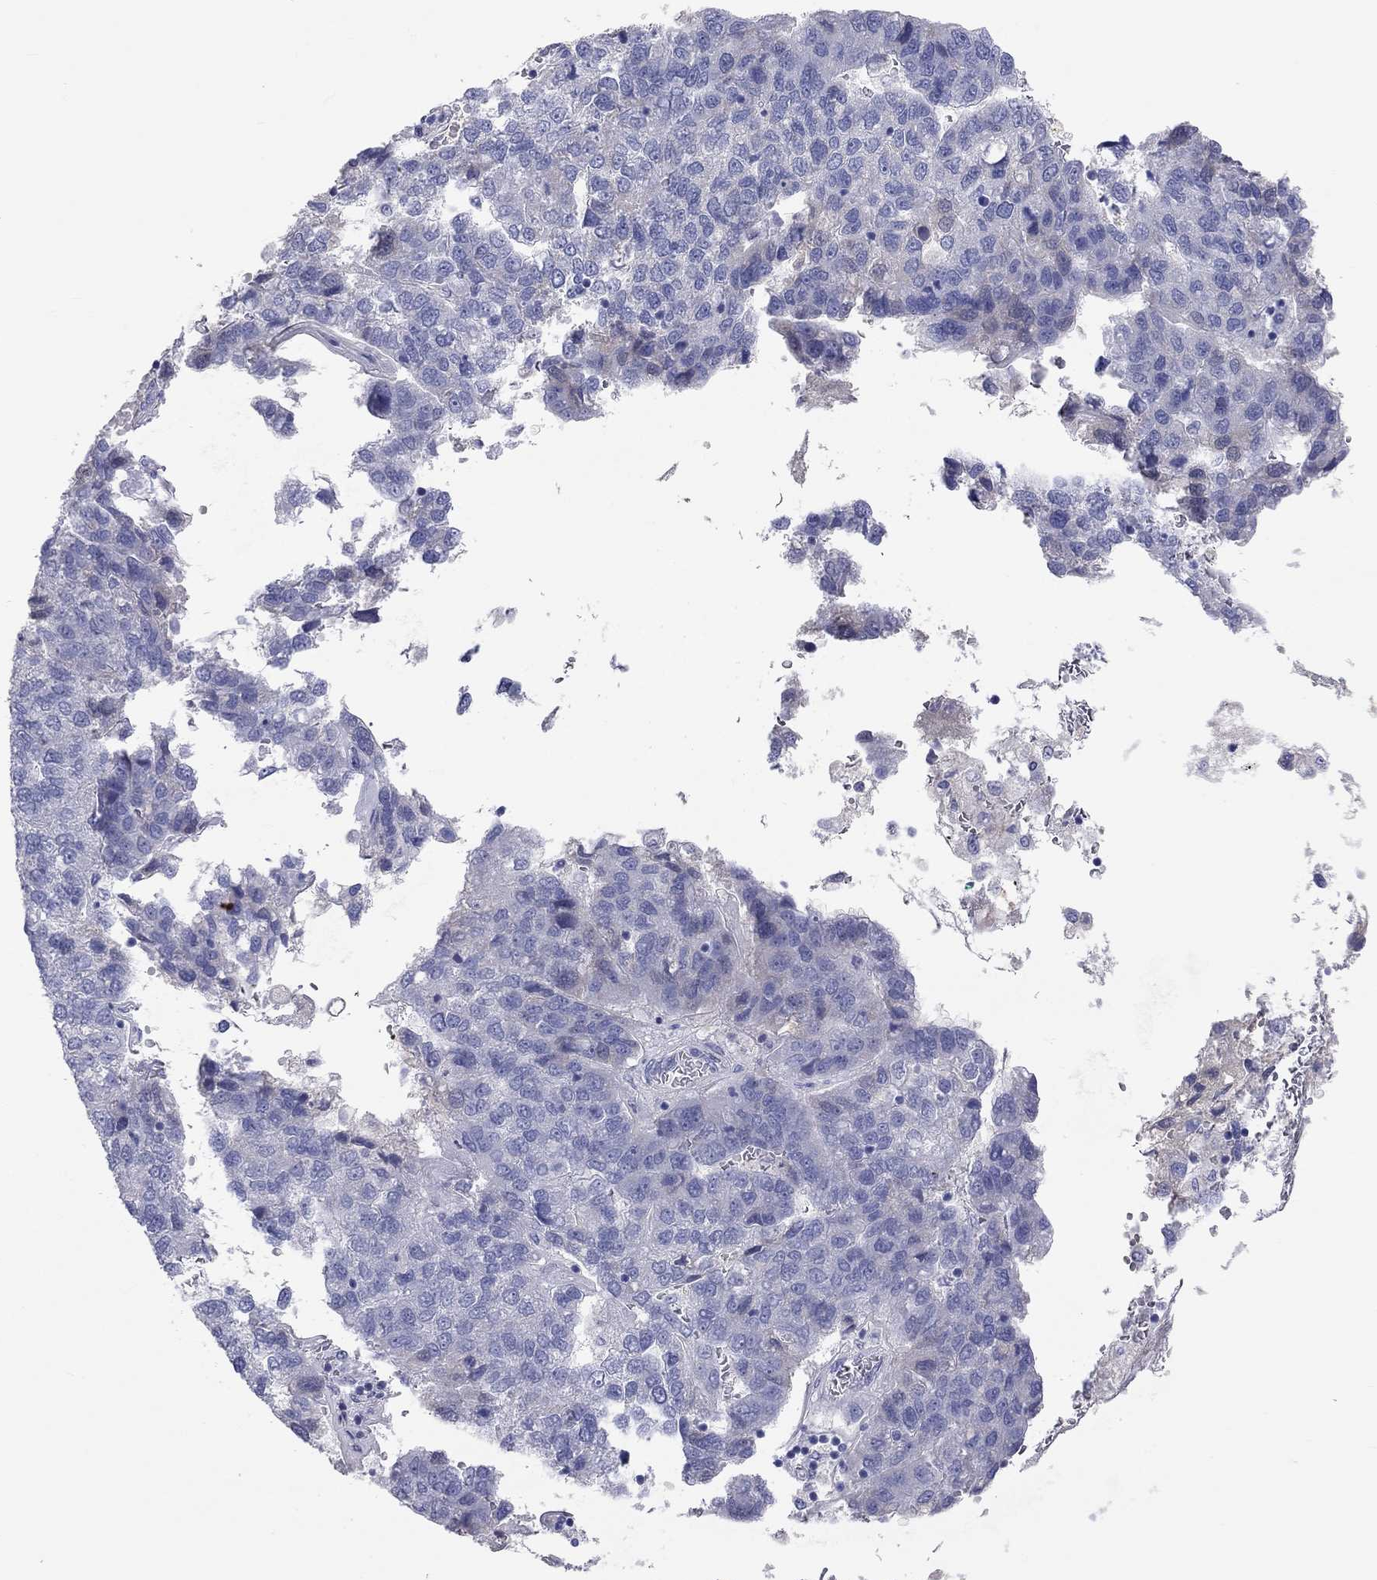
{"staining": {"intensity": "negative", "quantity": "none", "location": "none"}, "tissue": "pancreatic cancer", "cell_type": "Tumor cells", "image_type": "cancer", "snomed": [{"axis": "morphology", "description": "Adenocarcinoma, NOS"}, {"axis": "topography", "description": "Pancreas"}], "caption": "IHC of pancreatic adenocarcinoma exhibits no expression in tumor cells.", "gene": "ST7L", "patient": {"sex": "female", "age": 61}}